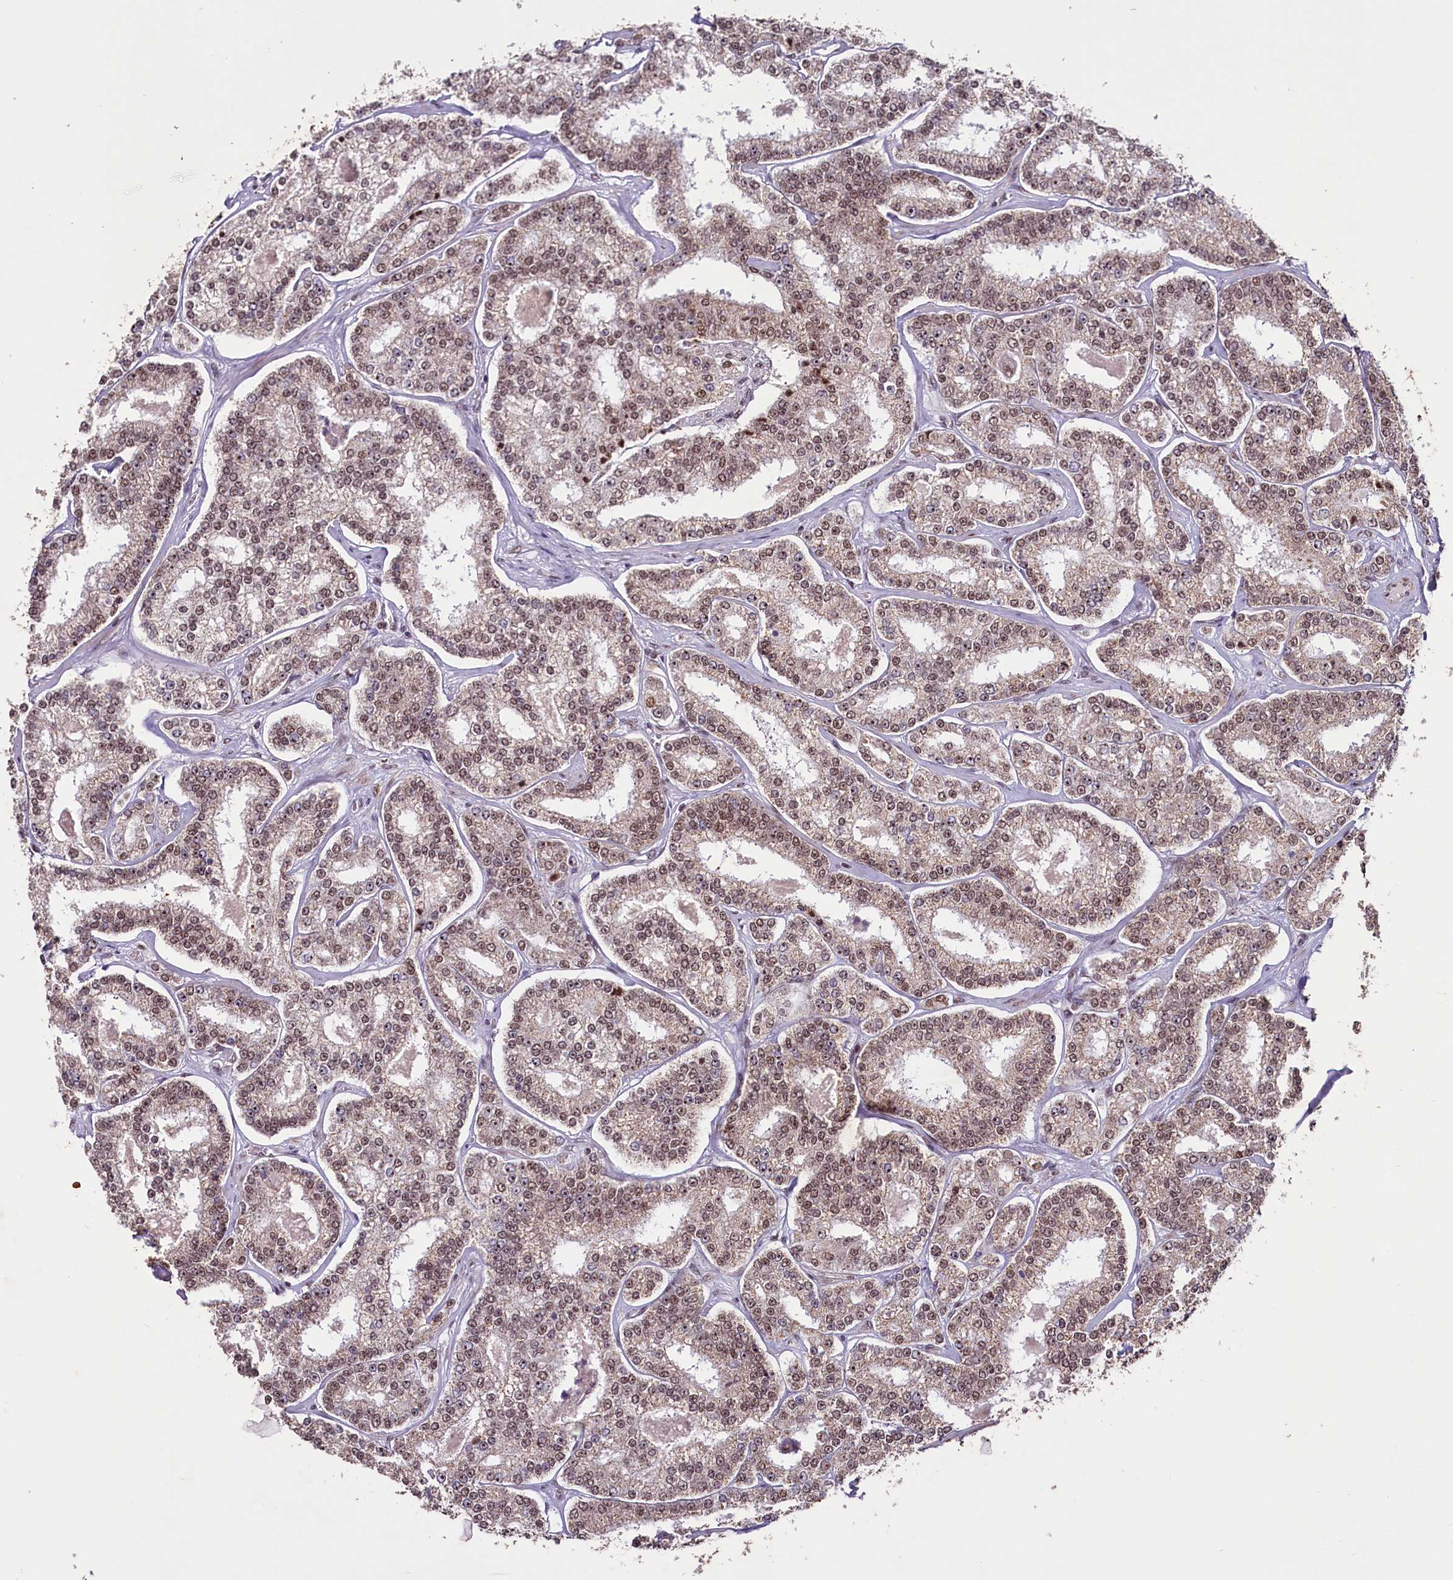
{"staining": {"intensity": "moderate", "quantity": ">75%", "location": "nuclear"}, "tissue": "prostate cancer", "cell_type": "Tumor cells", "image_type": "cancer", "snomed": [{"axis": "morphology", "description": "Normal tissue, NOS"}, {"axis": "morphology", "description": "Adenocarcinoma, High grade"}, {"axis": "topography", "description": "Prostate"}], "caption": "Adenocarcinoma (high-grade) (prostate) stained for a protein displays moderate nuclear positivity in tumor cells. (Brightfield microscopy of DAB IHC at high magnification).", "gene": "PDE6D", "patient": {"sex": "male", "age": 83}}